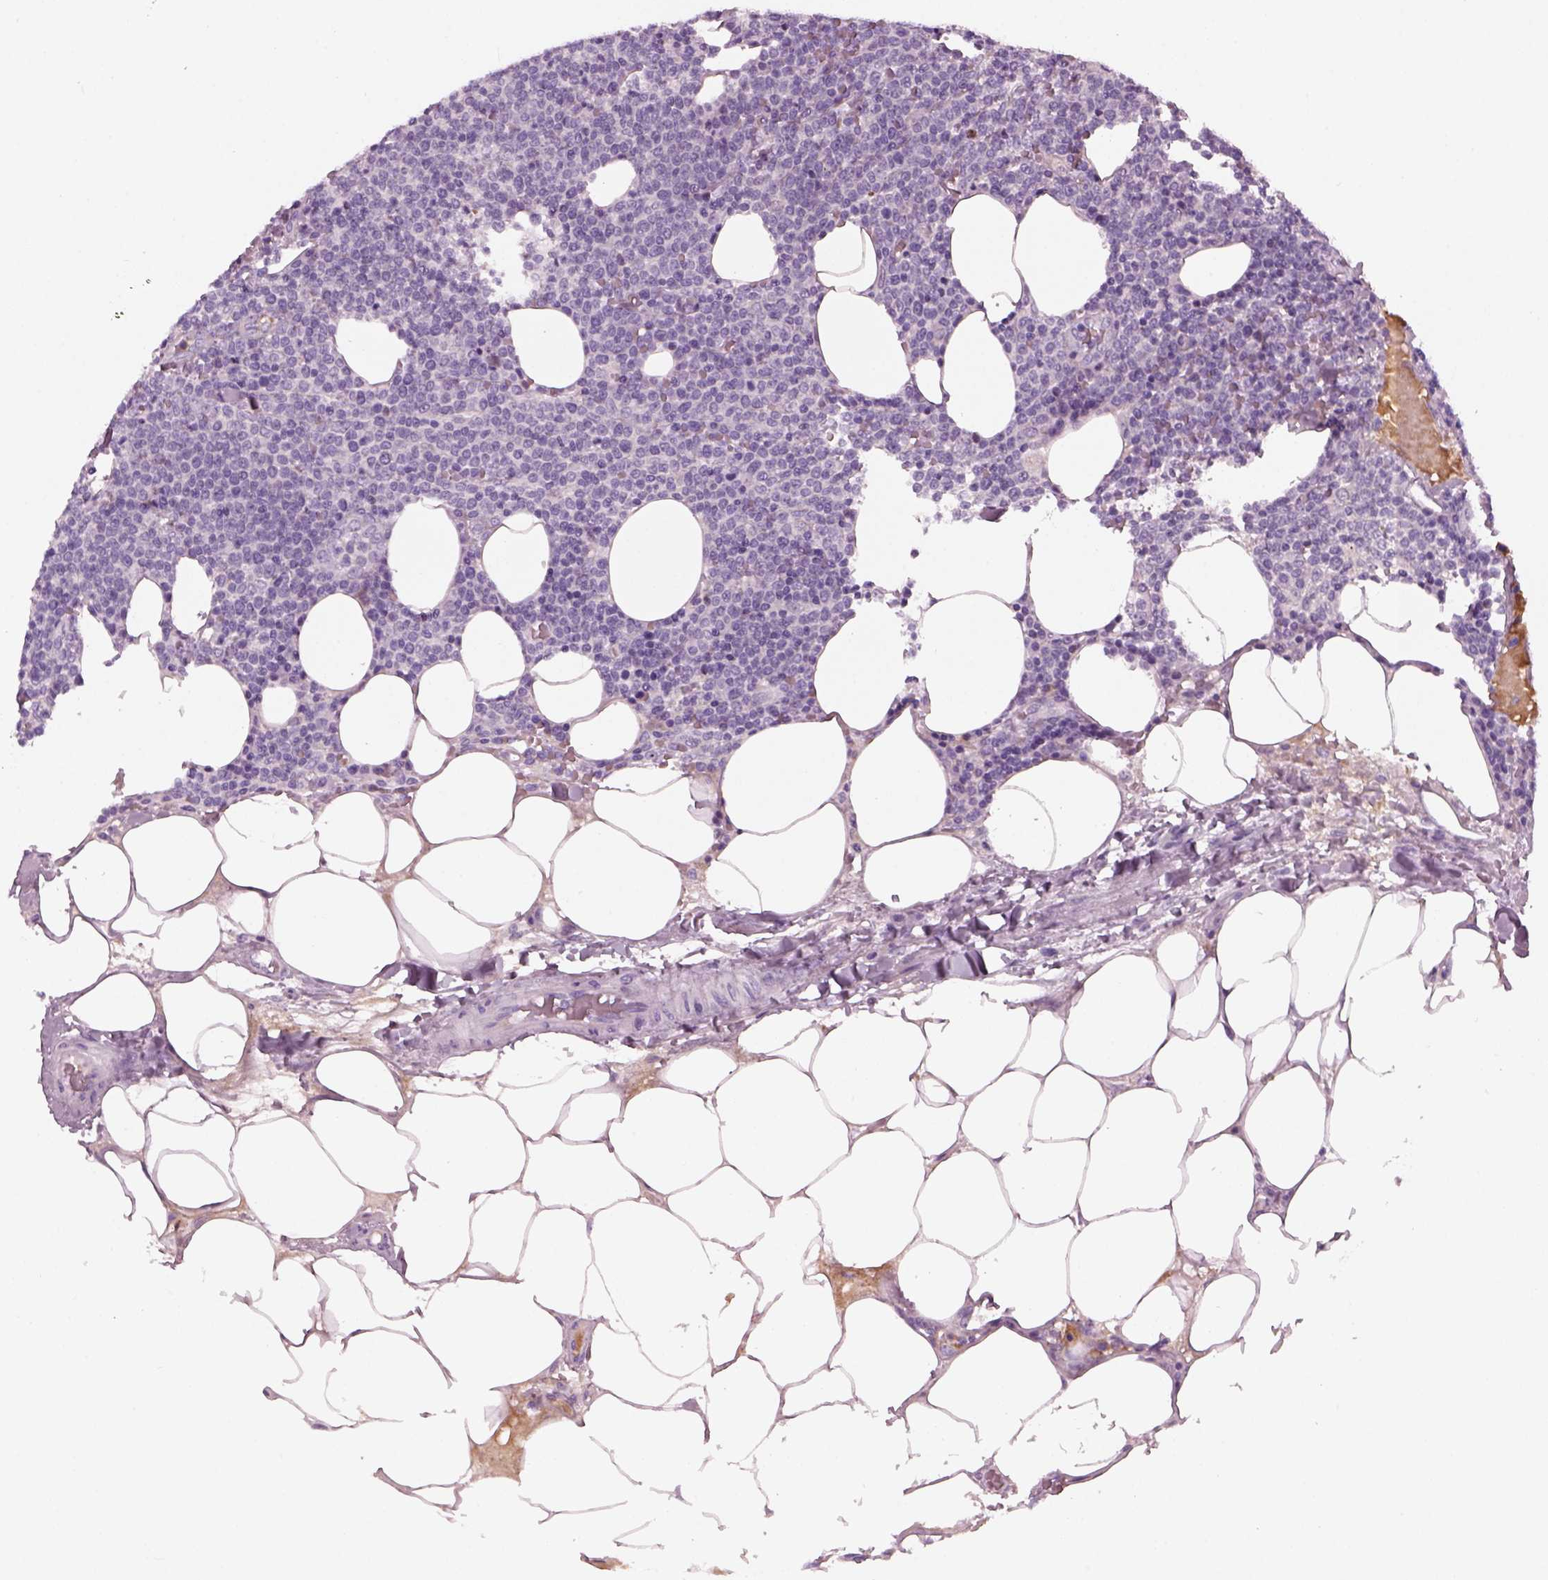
{"staining": {"intensity": "negative", "quantity": "none", "location": "none"}, "tissue": "lymphoma", "cell_type": "Tumor cells", "image_type": "cancer", "snomed": [{"axis": "morphology", "description": "Malignant lymphoma, non-Hodgkin's type, High grade"}, {"axis": "topography", "description": "Lymph node"}], "caption": "The immunohistochemistry image has no significant staining in tumor cells of high-grade malignant lymphoma, non-Hodgkin's type tissue. Nuclei are stained in blue.", "gene": "DPYSL5", "patient": {"sex": "male", "age": 61}}